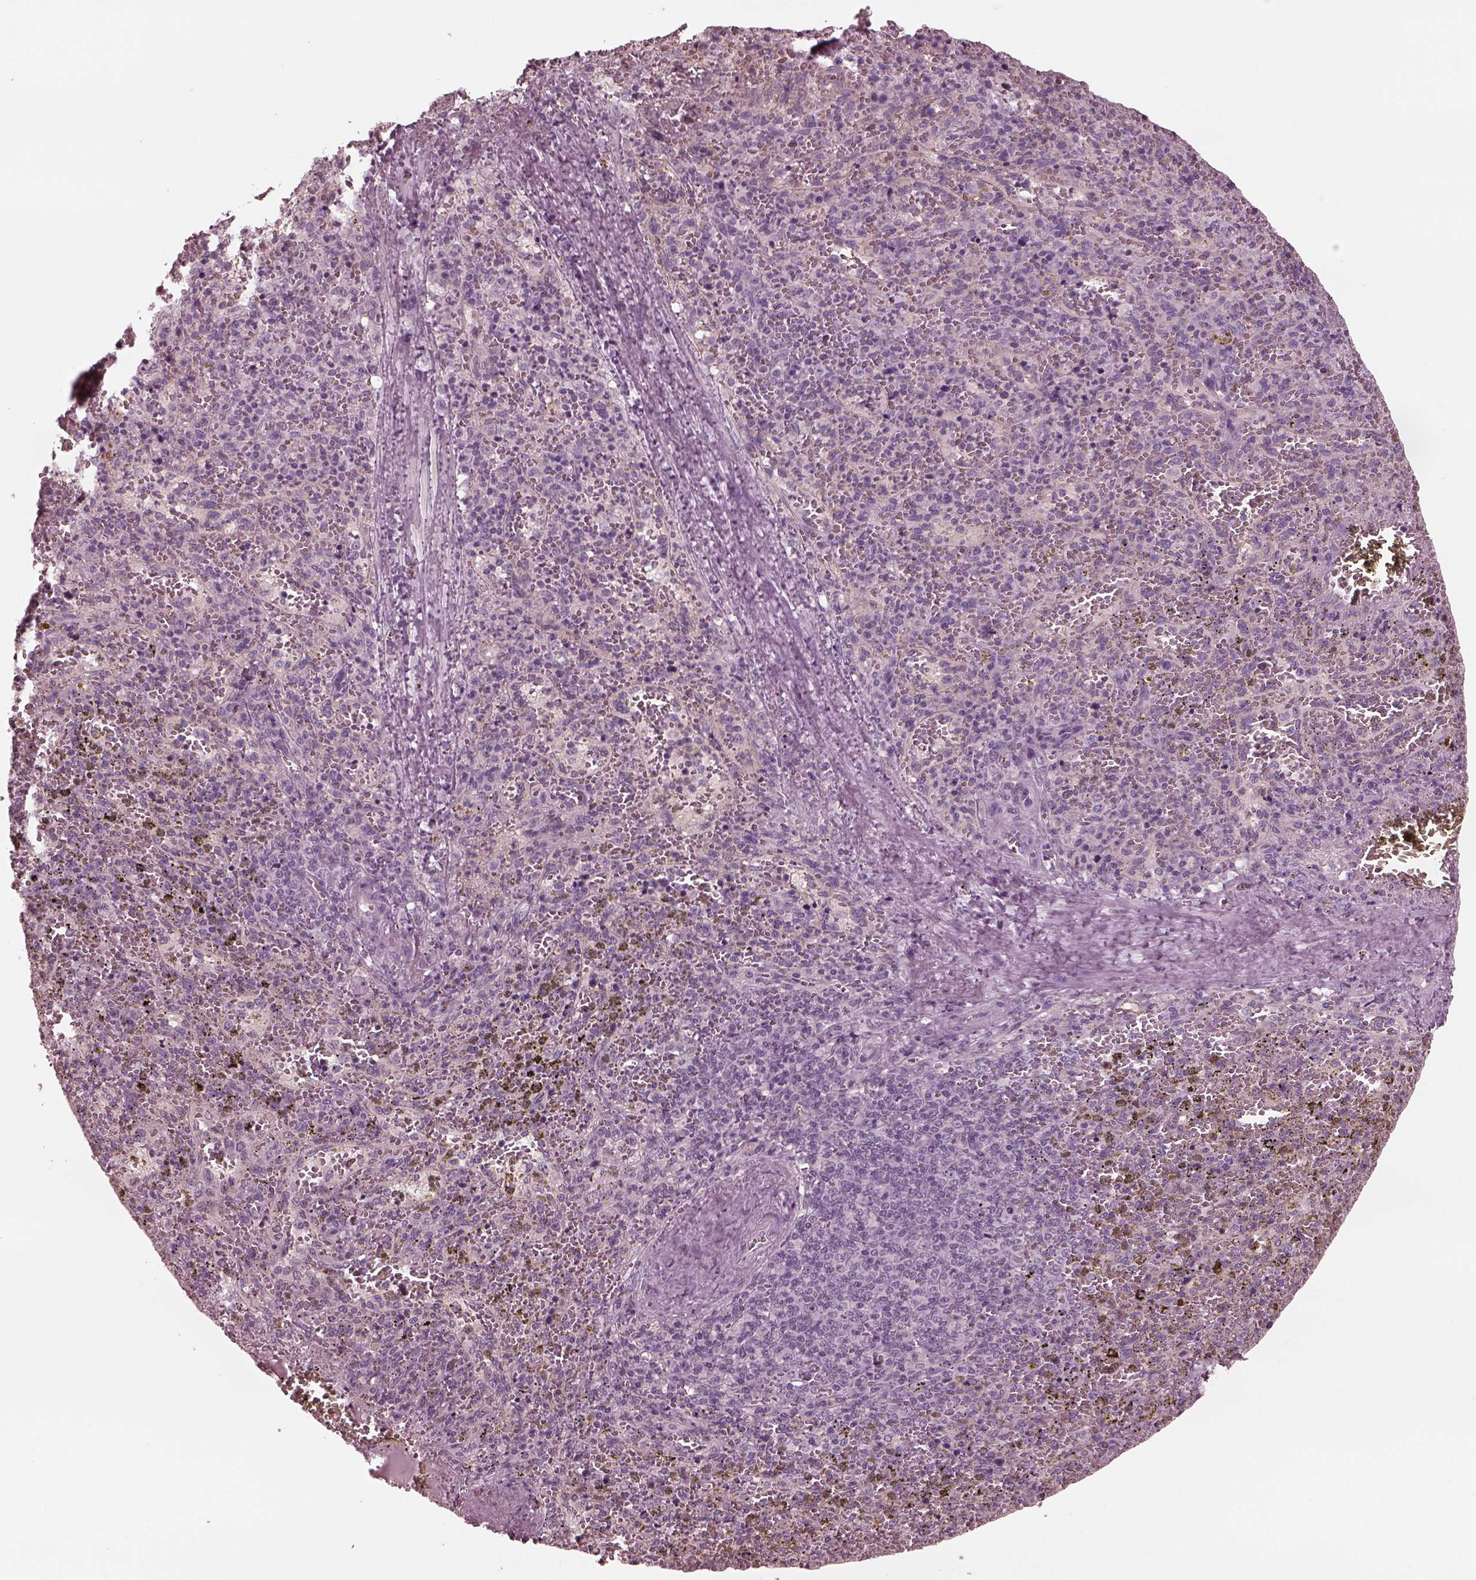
{"staining": {"intensity": "negative", "quantity": "none", "location": "none"}, "tissue": "spleen", "cell_type": "Cells in red pulp", "image_type": "normal", "snomed": [{"axis": "morphology", "description": "Normal tissue, NOS"}, {"axis": "topography", "description": "Spleen"}], "caption": "Cells in red pulp are negative for protein expression in unremarkable human spleen. (DAB immunohistochemistry visualized using brightfield microscopy, high magnification).", "gene": "YY2", "patient": {"sex": "female", "age": 50}}